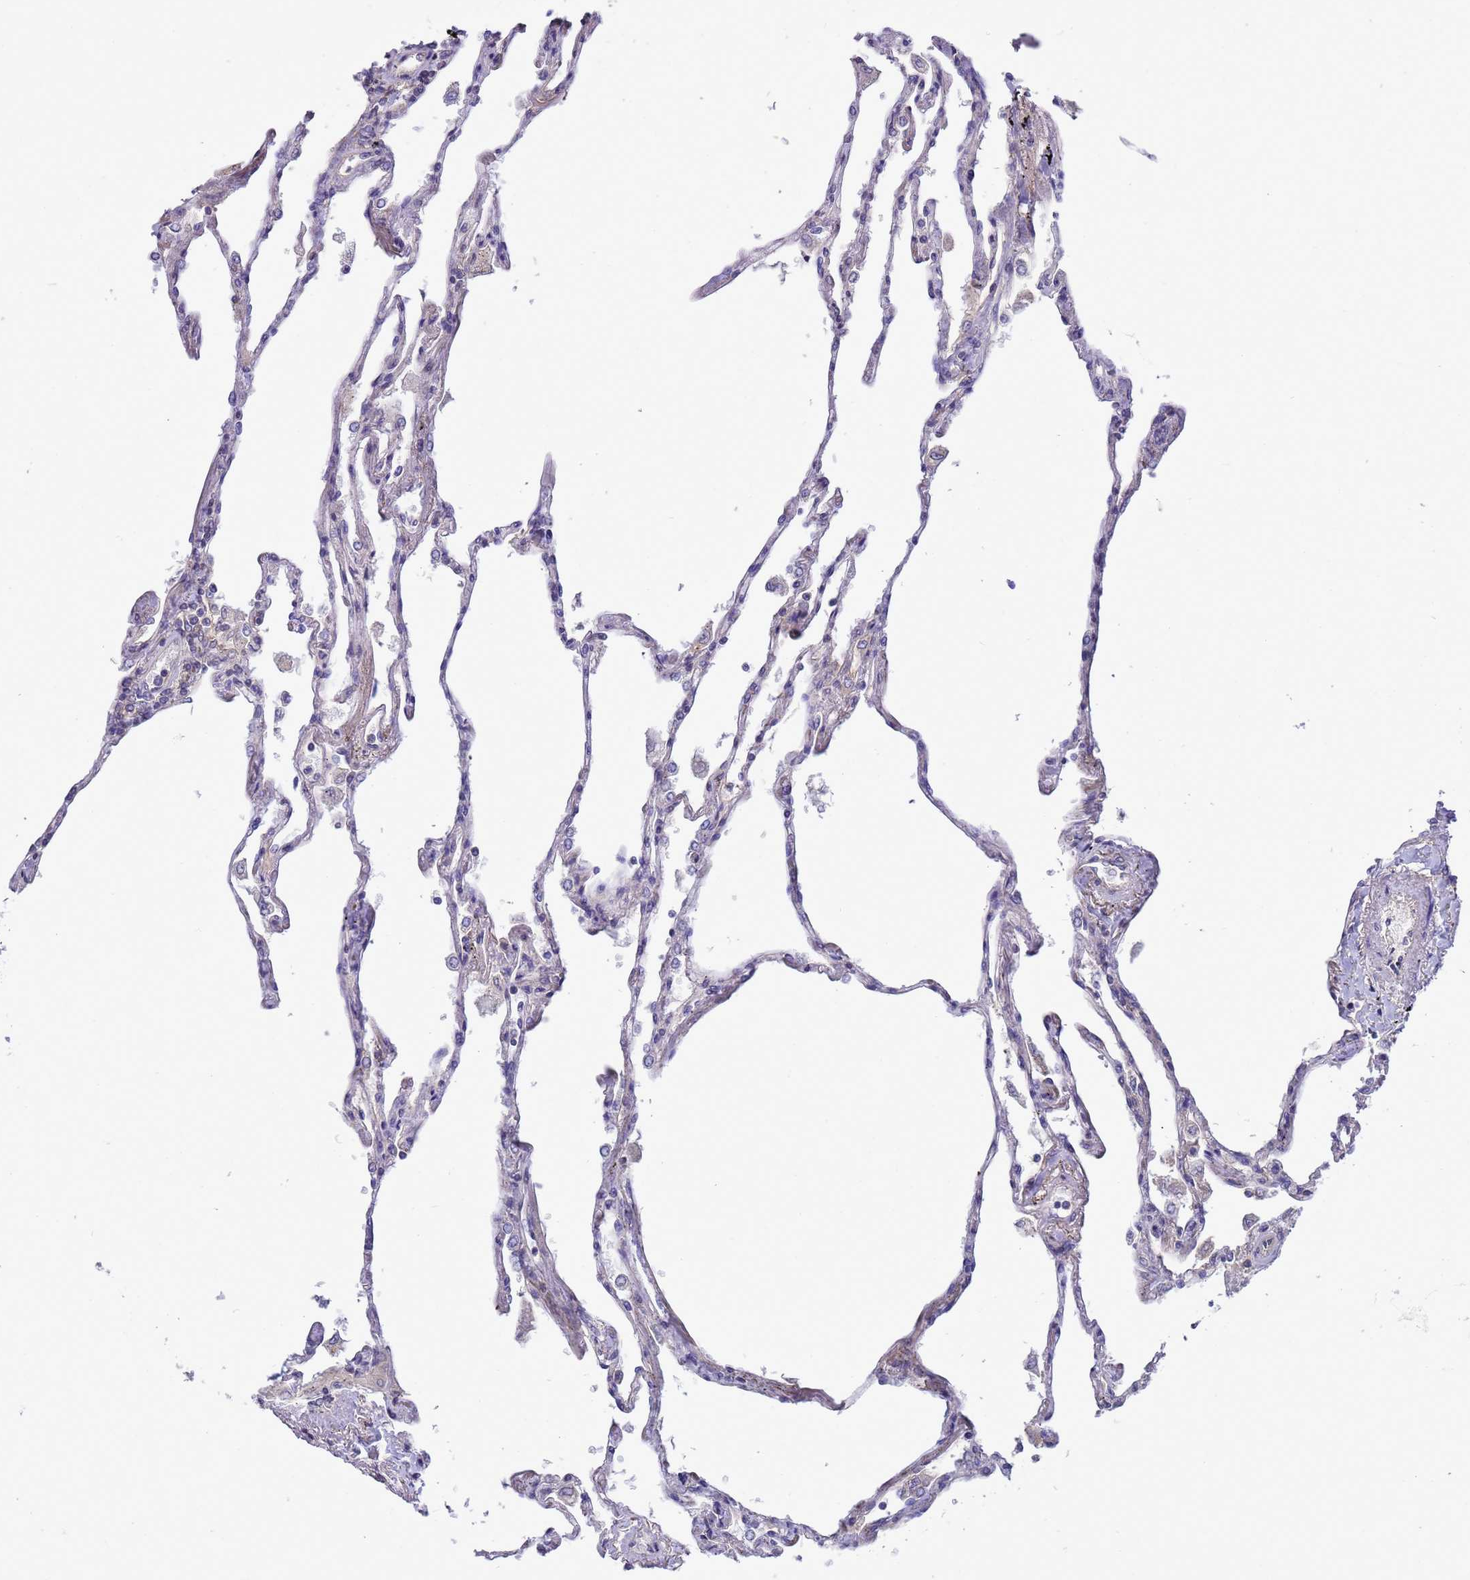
{"staining": {"intensity": "negative", "quantity": "none", "location": "none"}, "tissue": "lung", "cell_type": "Alveolar cells", "image_type": "normal", "snomed": [{"axis": "morphology", "description": "Normal tissue, NOS"}, {"axis": "topography", "description": "Lung"}], "caption": "Immunohistochemical staining of normal human lung demonstrates no significant expression in alveolar cells. (Brightfield microscopy of DAB (3,3'-diaminobenzidine) IHC at high magnification).", "gene": "GJA10", "patient": {"sex": "female", "age": 67}}